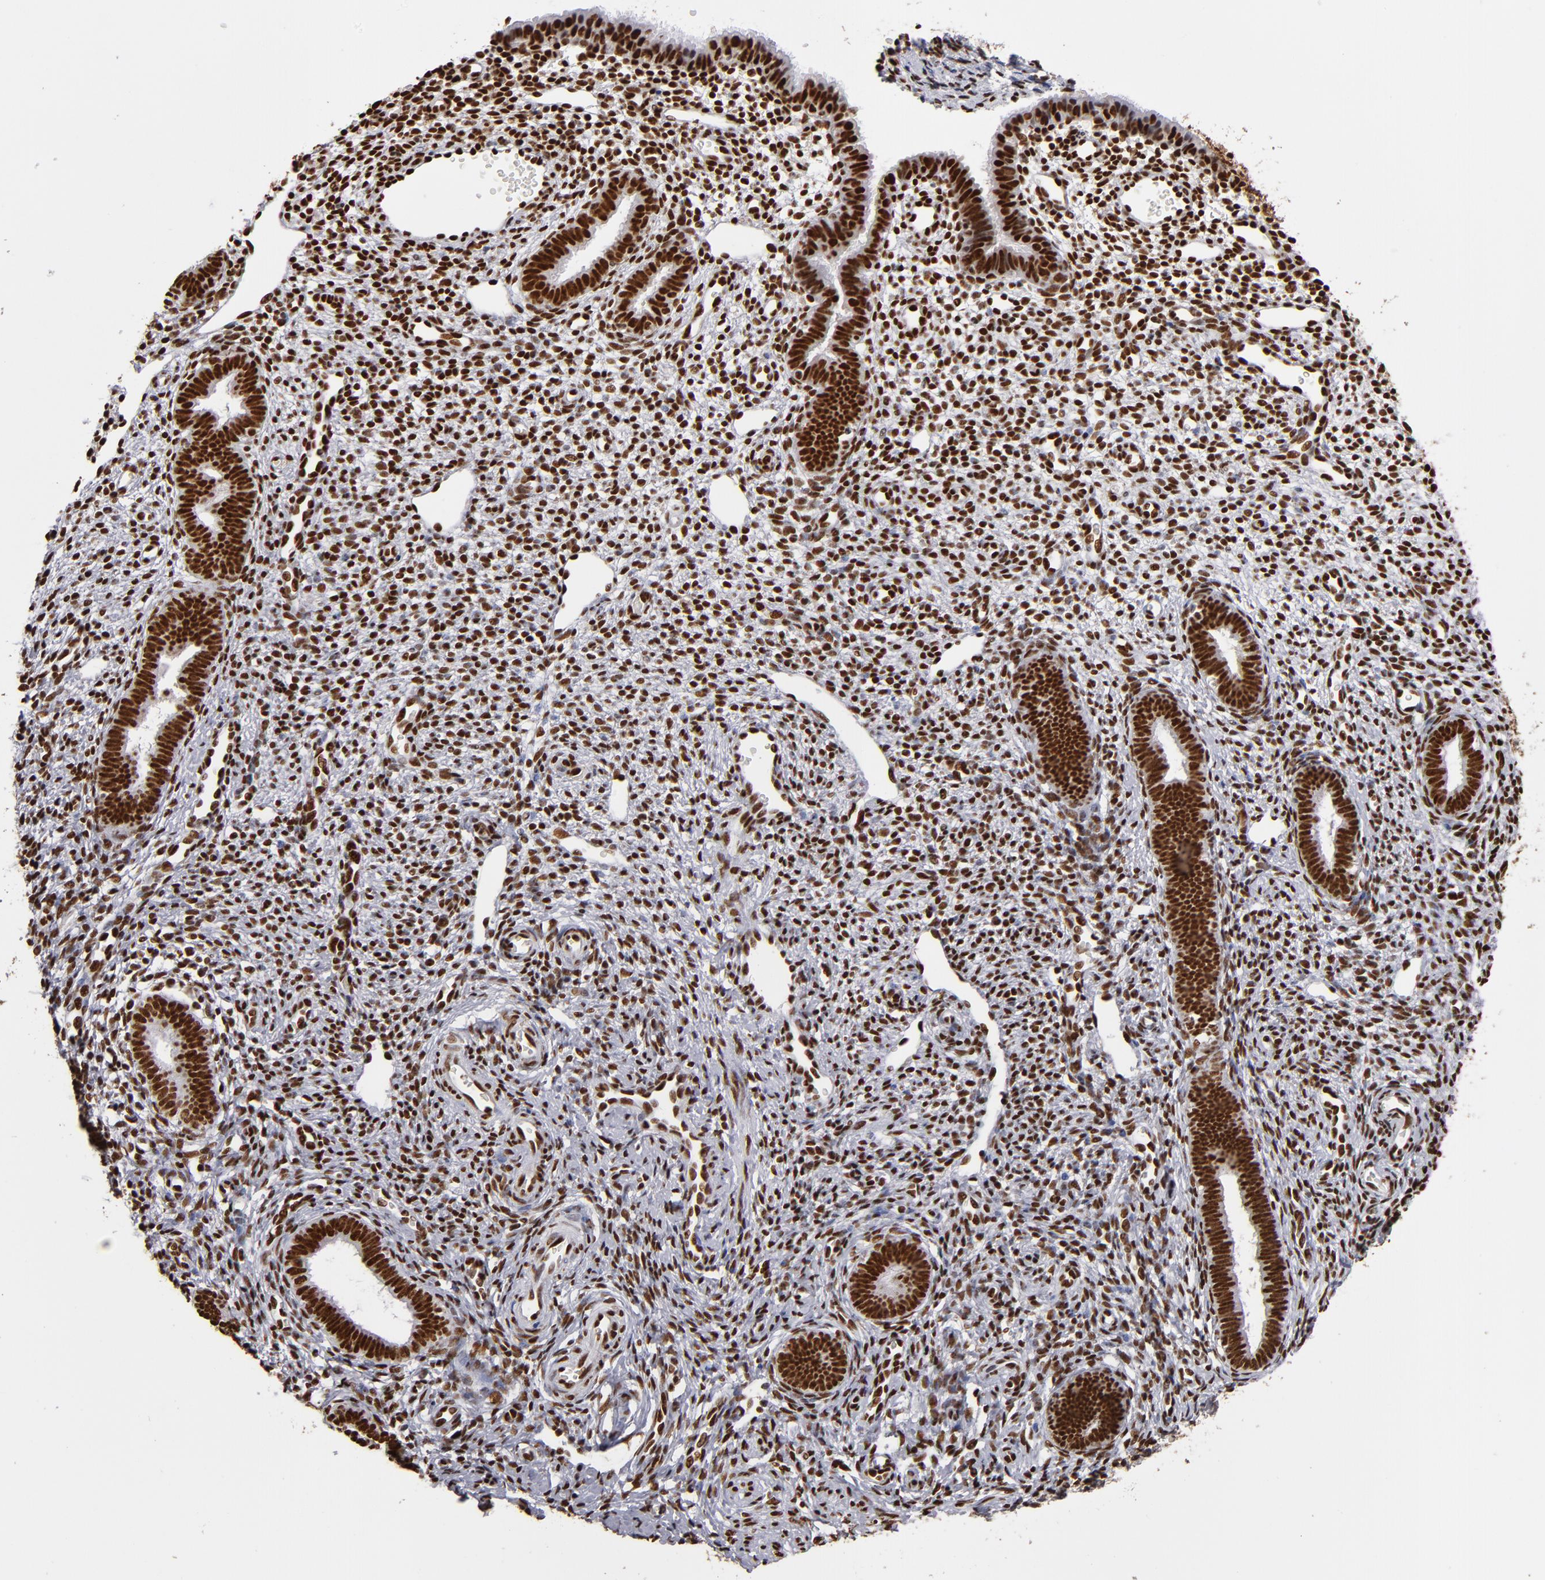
{"staining": {"intensity": "strong", "quantity": ">75%", "location": "nuclear"}, "tissue": "endometrium", "cell_type": "Cells in endometrial stroma", "image_type": "normal", "snomed": [{"axis": "morphology", "description": "Normal tissue, NOS"}, {"axis": "topography", "description": "Endometrium"}], "caption": "Unremarkable endometrium demonstrates strong nuclear staining in about >75% of cells in endometrial stroma.", "gene": "MRE11", "patient": {"sex": "female", "age": 27}}